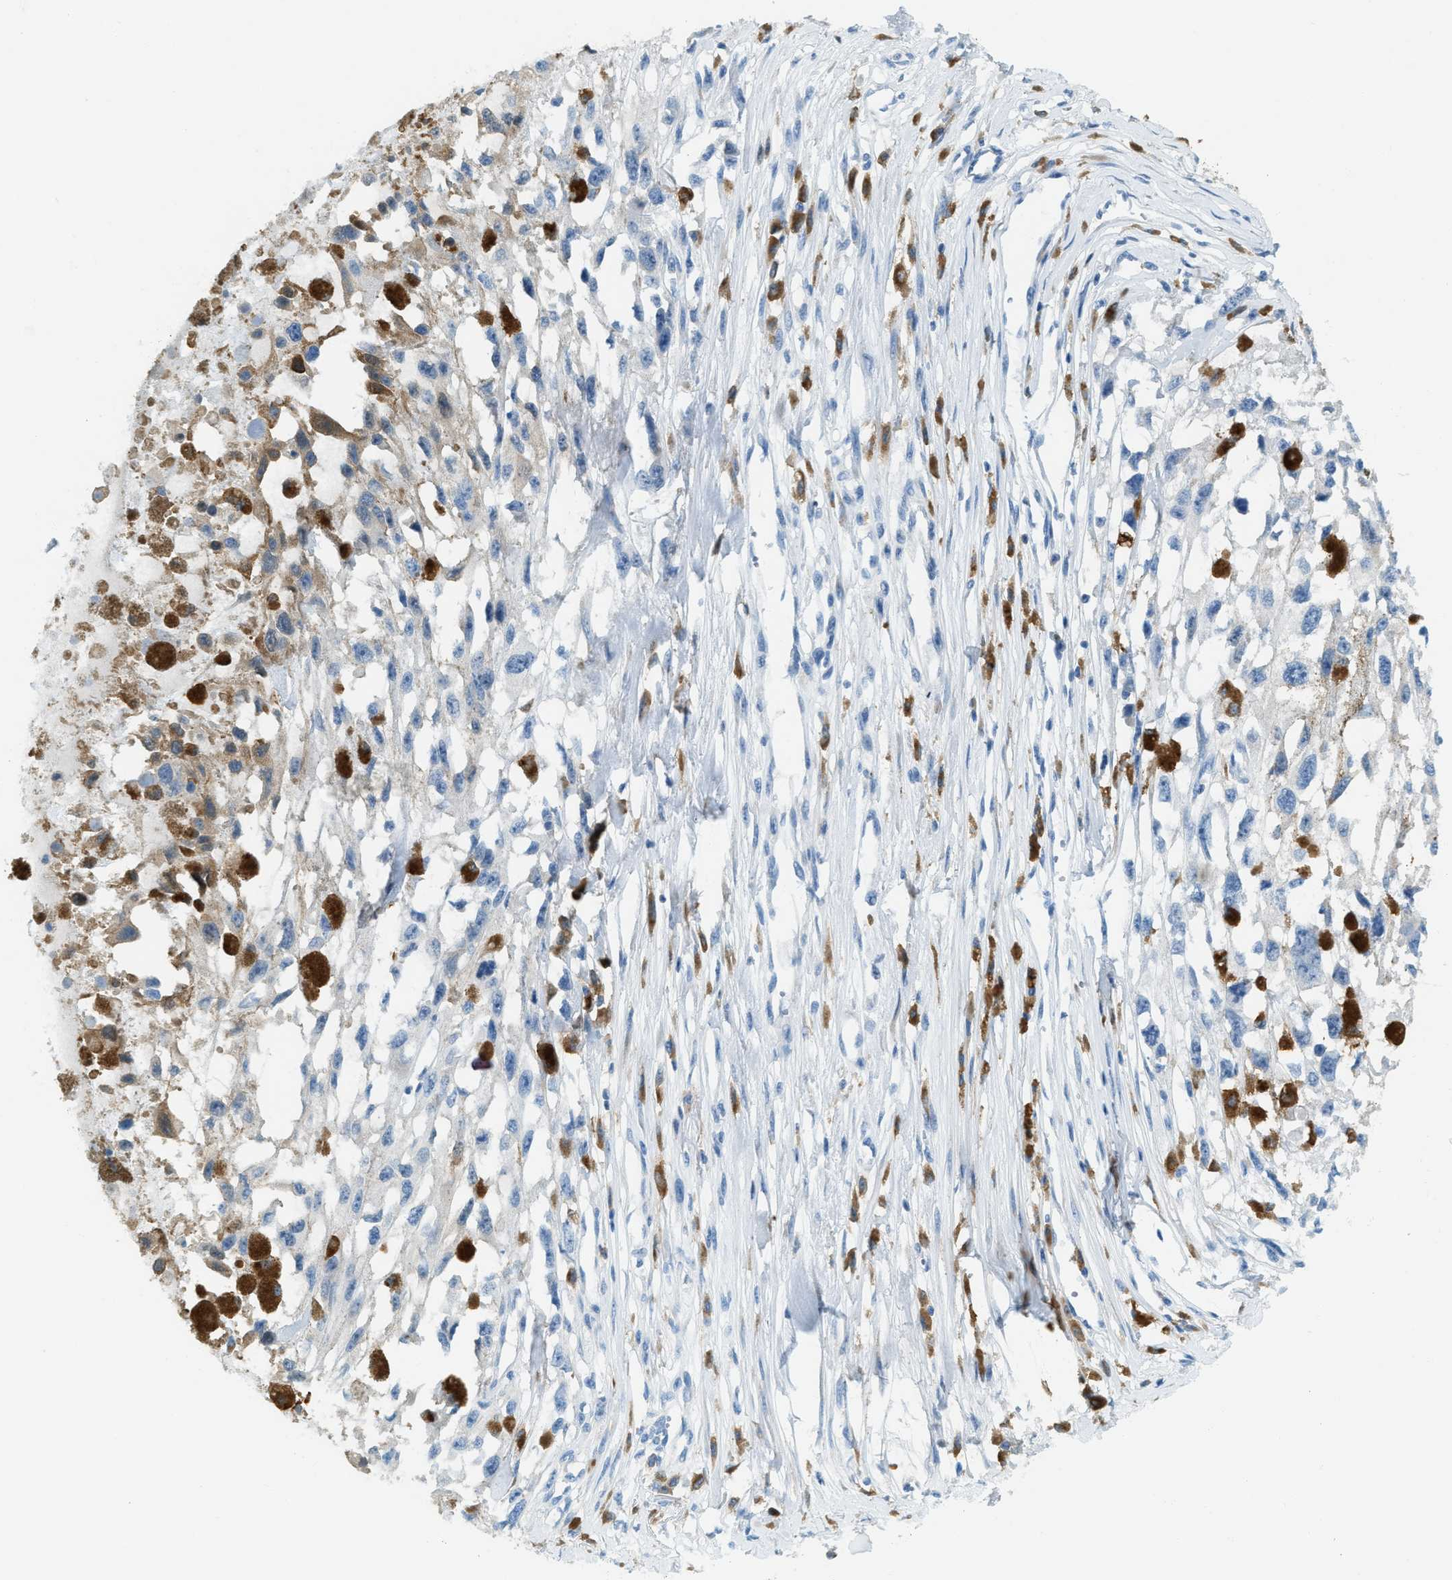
{"staining": {"intensity": "negative", "quantity": "none", "location": "none"}, "tissue": "melanoma", "cell_type": "Tumor cells", "image_type": "cancer", "snomed": [{"axis": "morphology", "description": "Malignant melanoma, Metastatic site"}, {"axis": "topography", "description": "Lymph node"}], "caption": "Tumor cells show no significant protein positivity in melanoma.", "gene": "MATCAP2", "patient": {"sex": "male", "age": 59}}